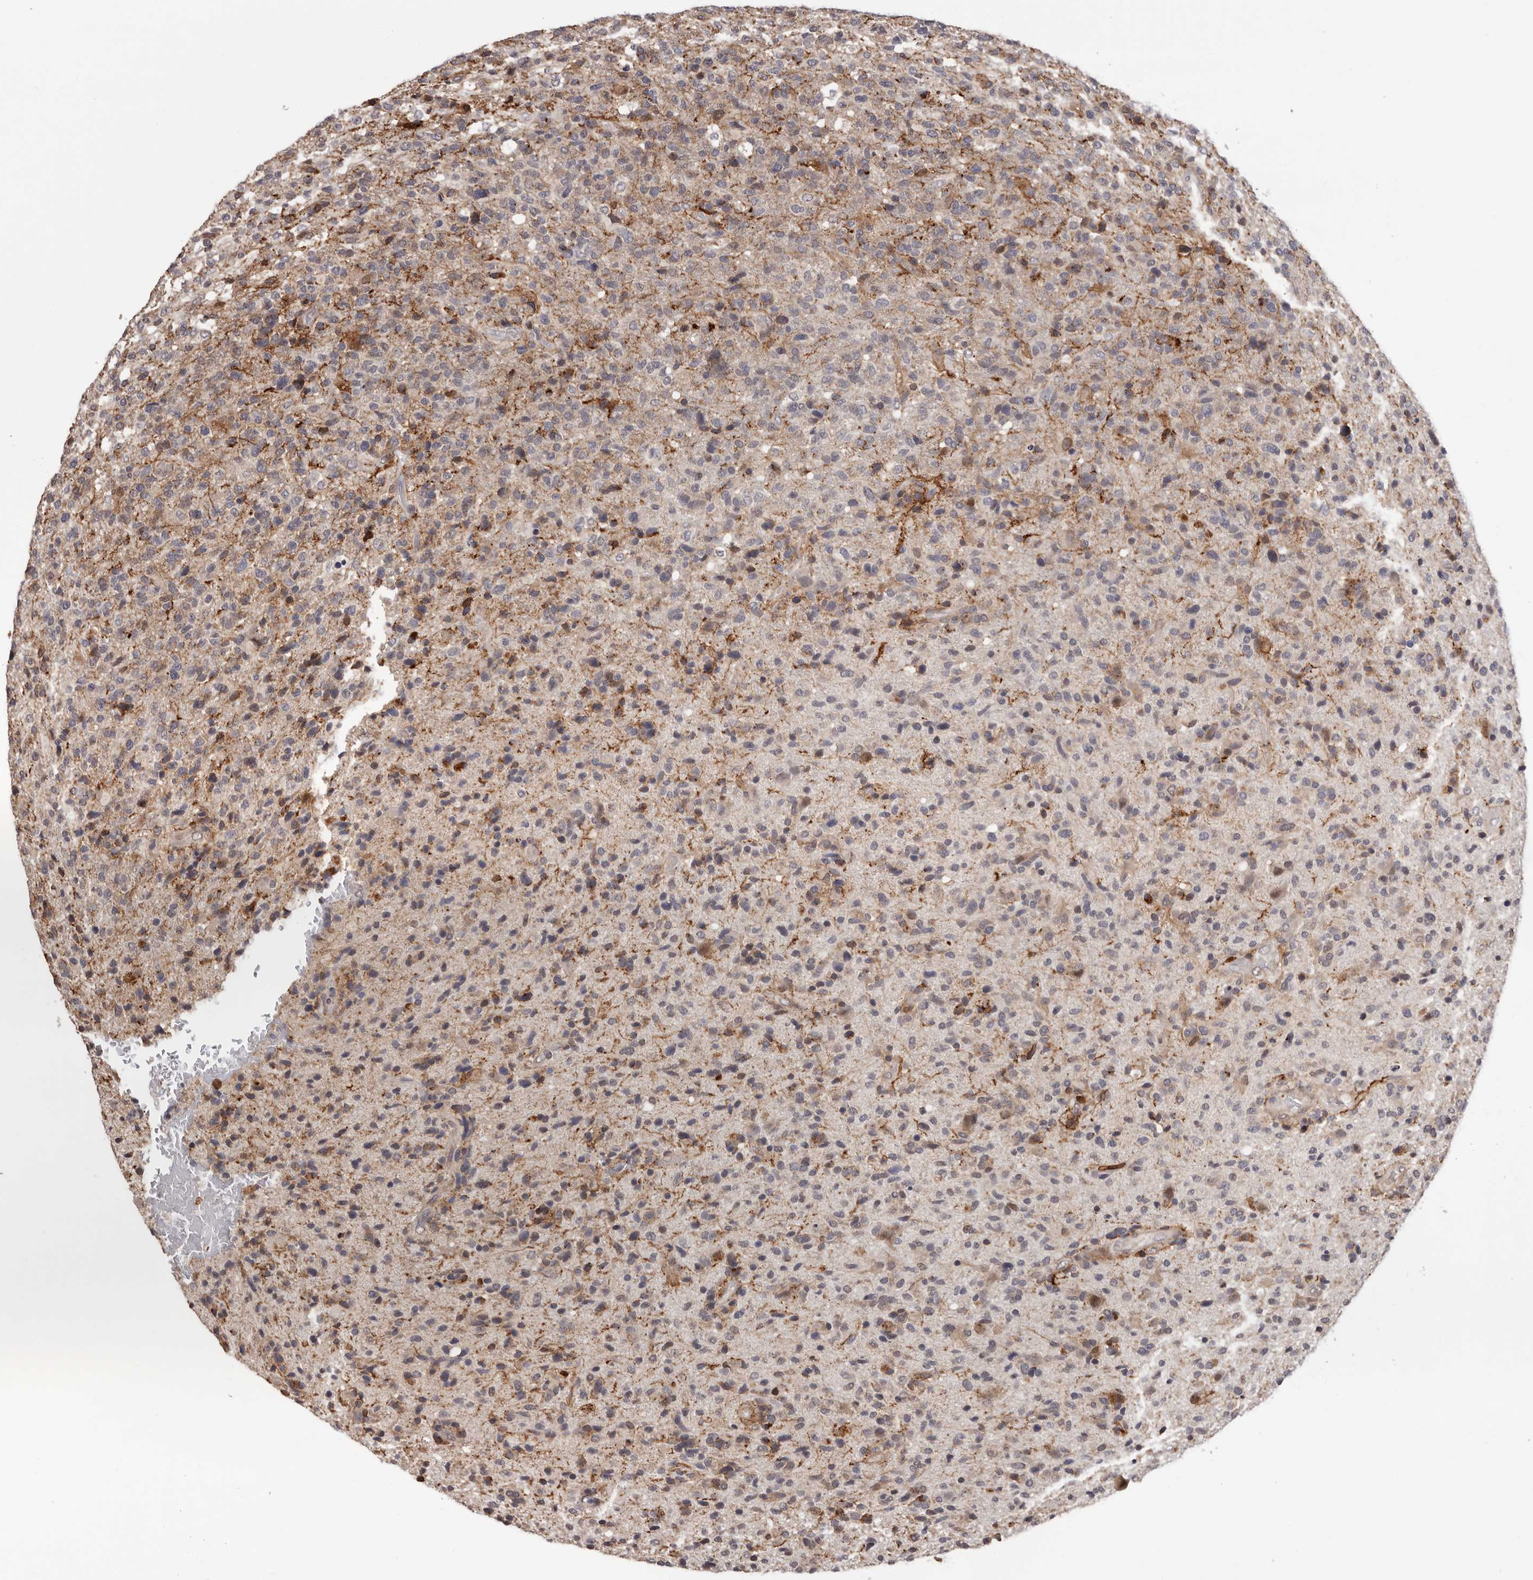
{"staining": {"intensity": "negative", "quantity": "none", "location": "none"}, "tissue": "glioma", "cell_type": "Tumor cells", "image_type": "cancer", "snomed": [{"axis": "morphology", "description": "Glioma, malignant, High grade"}, {"axis": "topography", "description": "Brain"}], "caption": "Immunohistochemistry image of human glioma stained for a protein (brown), which reveals no expression in tumor cells.", "gene": "PRR12", "patient": {"sex": "male", "age": 72}}